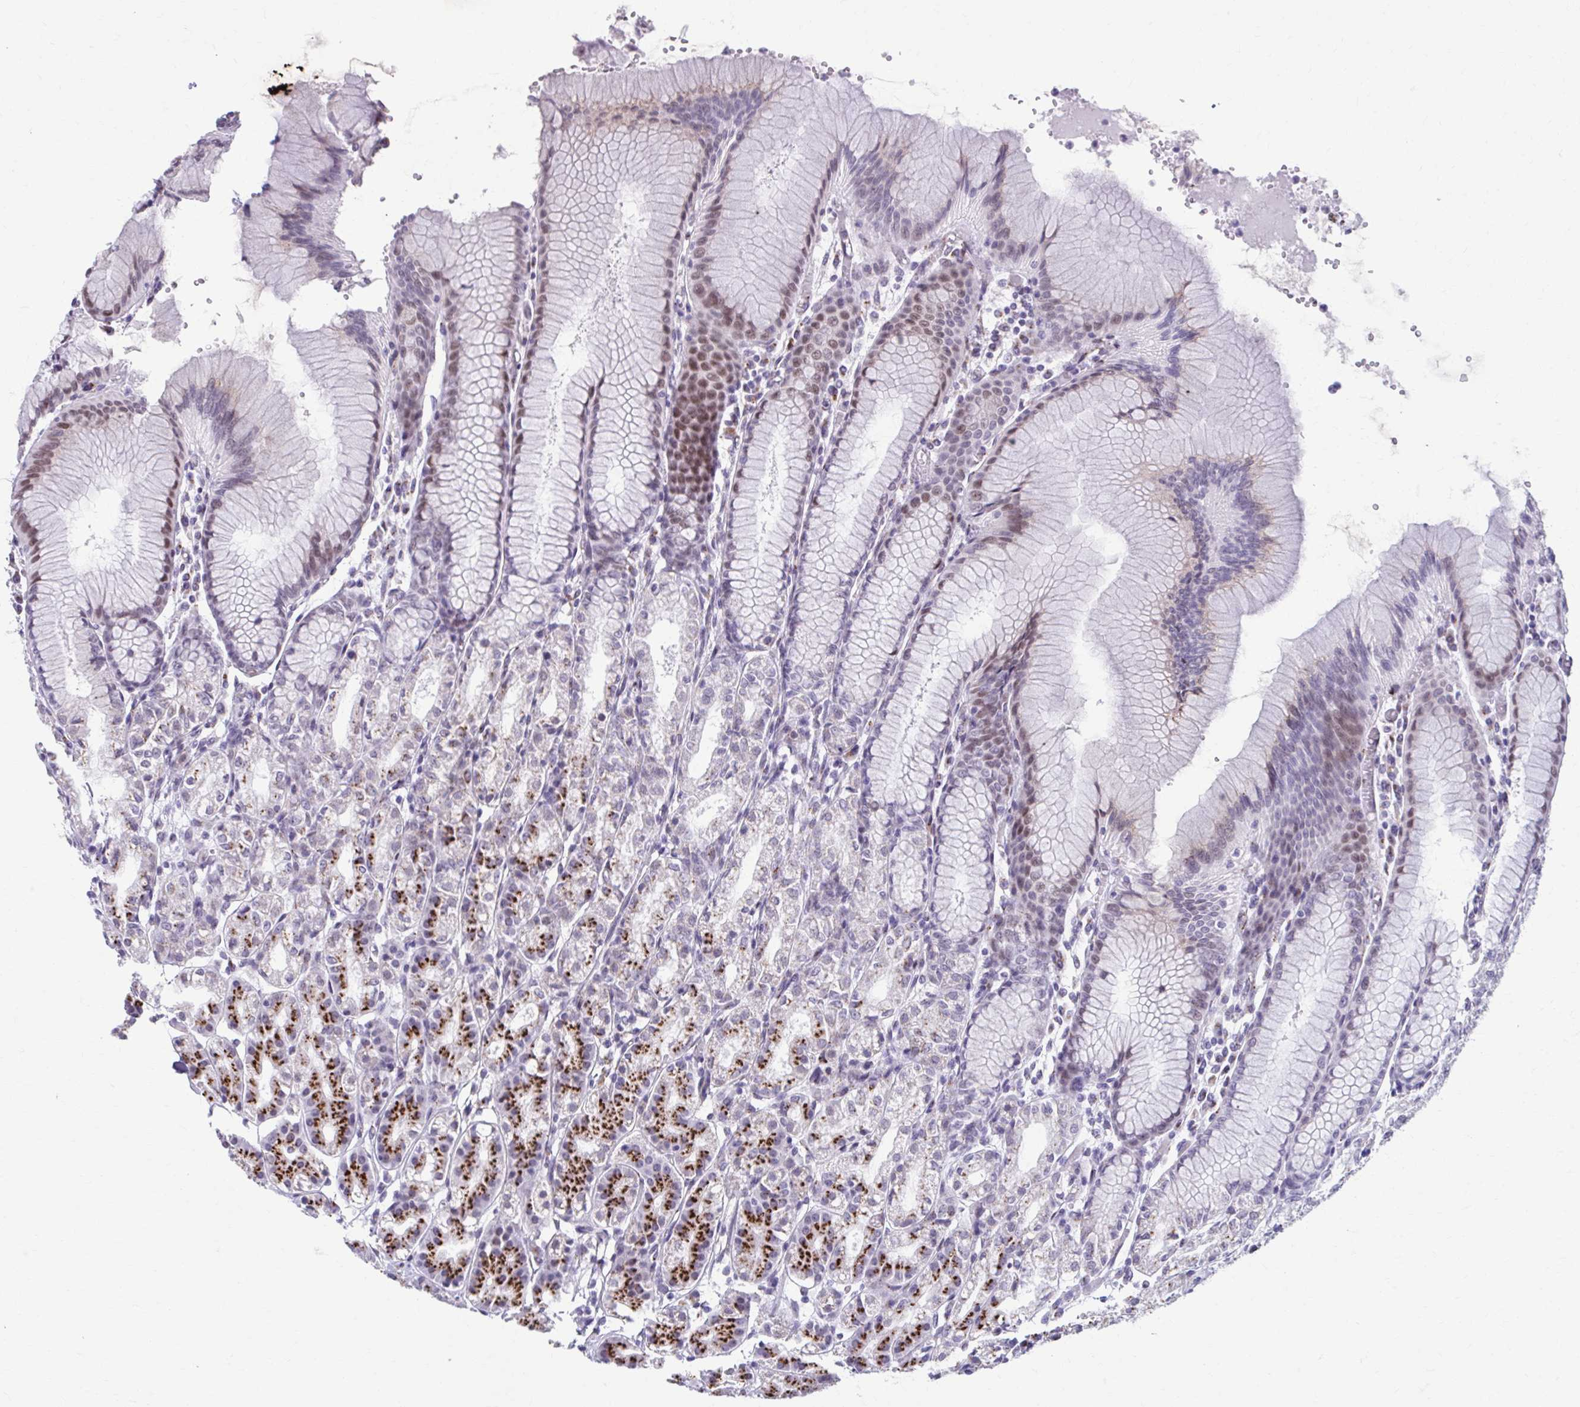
{"staining": {"intensity": "strong", "quantity": "25%-75%", "location": "cytoplasmic/membranous,nuclear"}, "tissue": "stomach", "cell_type": "Glandular cells", "image_type": "normal", "snomed": [{"axis": "morphology", "description": "Normal tissue, NOS"}, {"axis": "topography", "description": "Stomach"}], "caption": "Glandular cells reveal strong cytoplasmic/membranous,nuclear positivity in about 25%-75% of cells in benign stomach.", "gene": "ZNF682", "patient": {"sex": "female", "age": 57}}